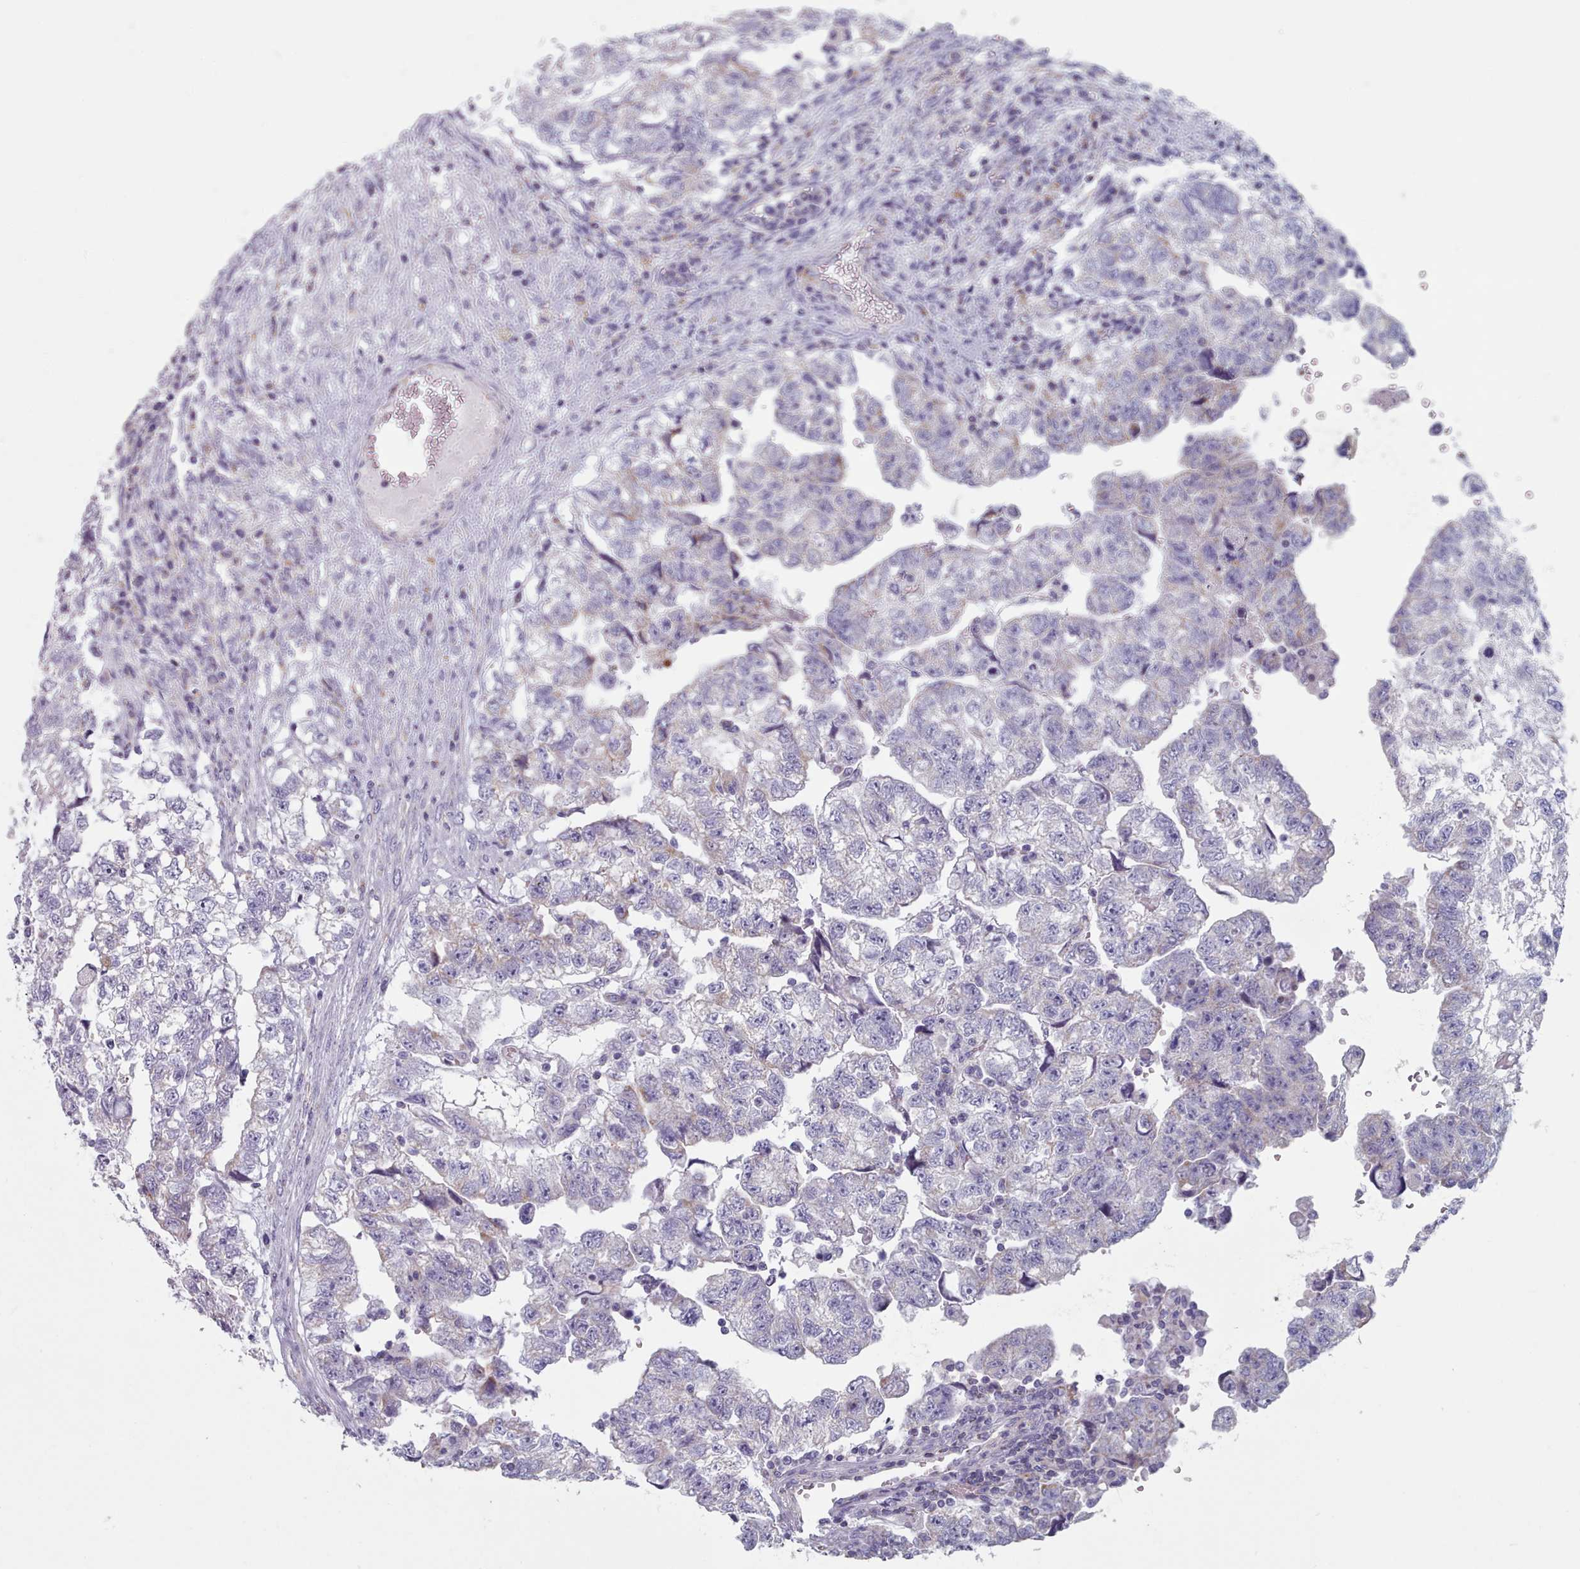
{"staining": {"intensity": "negative", "quantity": "none", "location": "none"}, "tissue": "testis cancer", "cell_type": "Tumor cells", "image_type": "cancer", "snomed": [{"axis": "morphology", "description": "Carcinoma, Embryonal, NOS"}, {"axis": "topography", "description": "Testis"}], "caption": "Tumor cells show no significant protein staining in testis cancer. The staining was performed using DAB (3,3'-diaminobenzidine) to visualize the protein expression in brown, while the nuclei were stained in blue with hematoxylin (Magnification: 20x).", "gene": "FAM170B", "patient": {"sex": "male", "age": 36}}